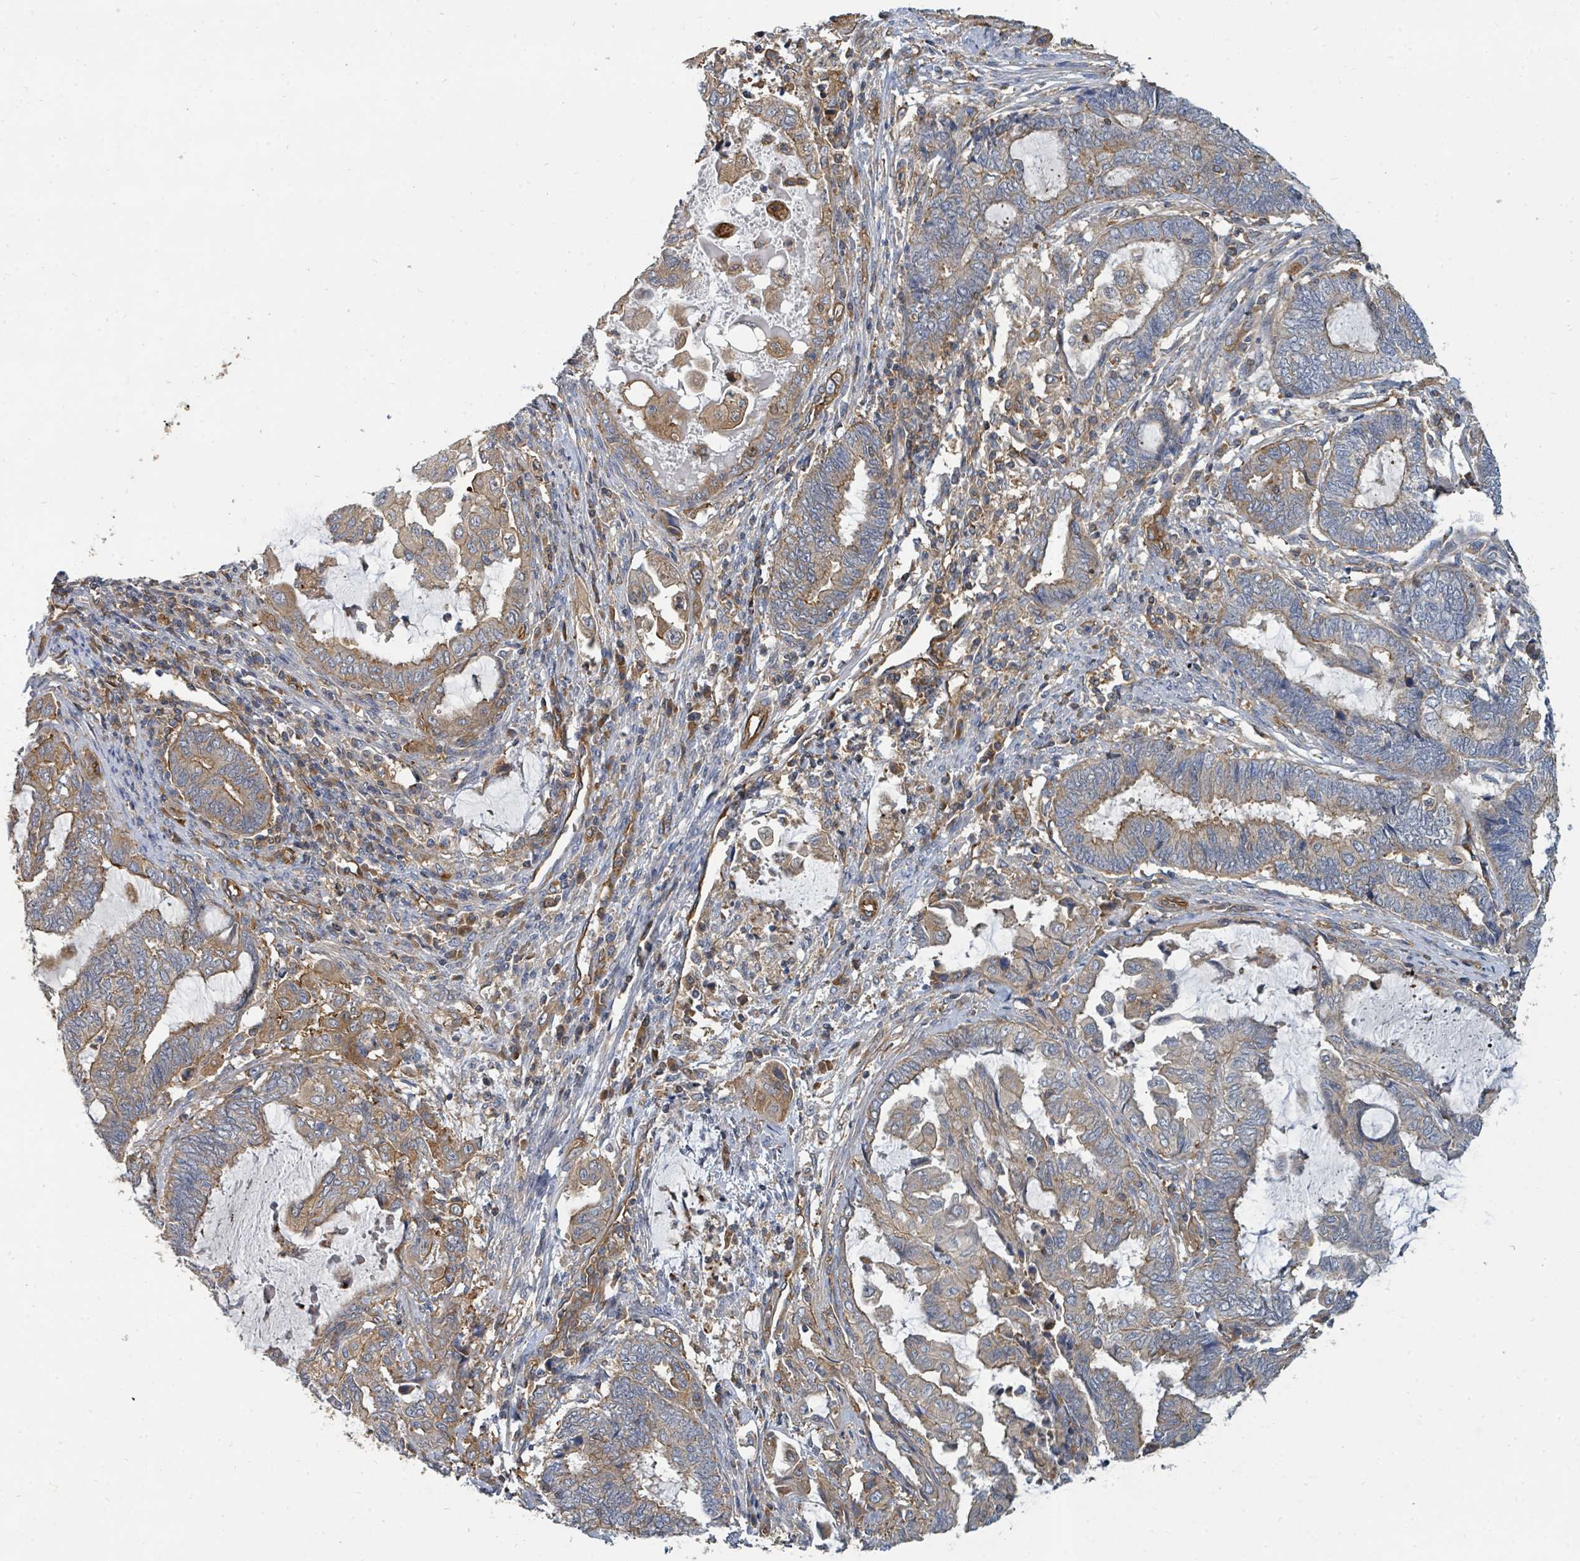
{"staining": {"intensity": "moderate", "quantity": "<25%", "location": "cytoplasmic/membranous"}, "tissue": "endometrial cancer", "cell_type": "Tumor cells", "image_type": "cancer", "snomed": [{"axis": "morphology", "description": "Adenocarcinoma, NOS"}, {"axis": "topography", "description": "Uterus"}, {"axis": "topography", "description": "Endometrium"}], "caption": "Endometrial adenocarcinoma tissue shows moderate cytoplasmic/membranous staining in about <25% of tumor cells", "gene": "BOLA2B", "patient": {"sex": "female", "age": 70}}